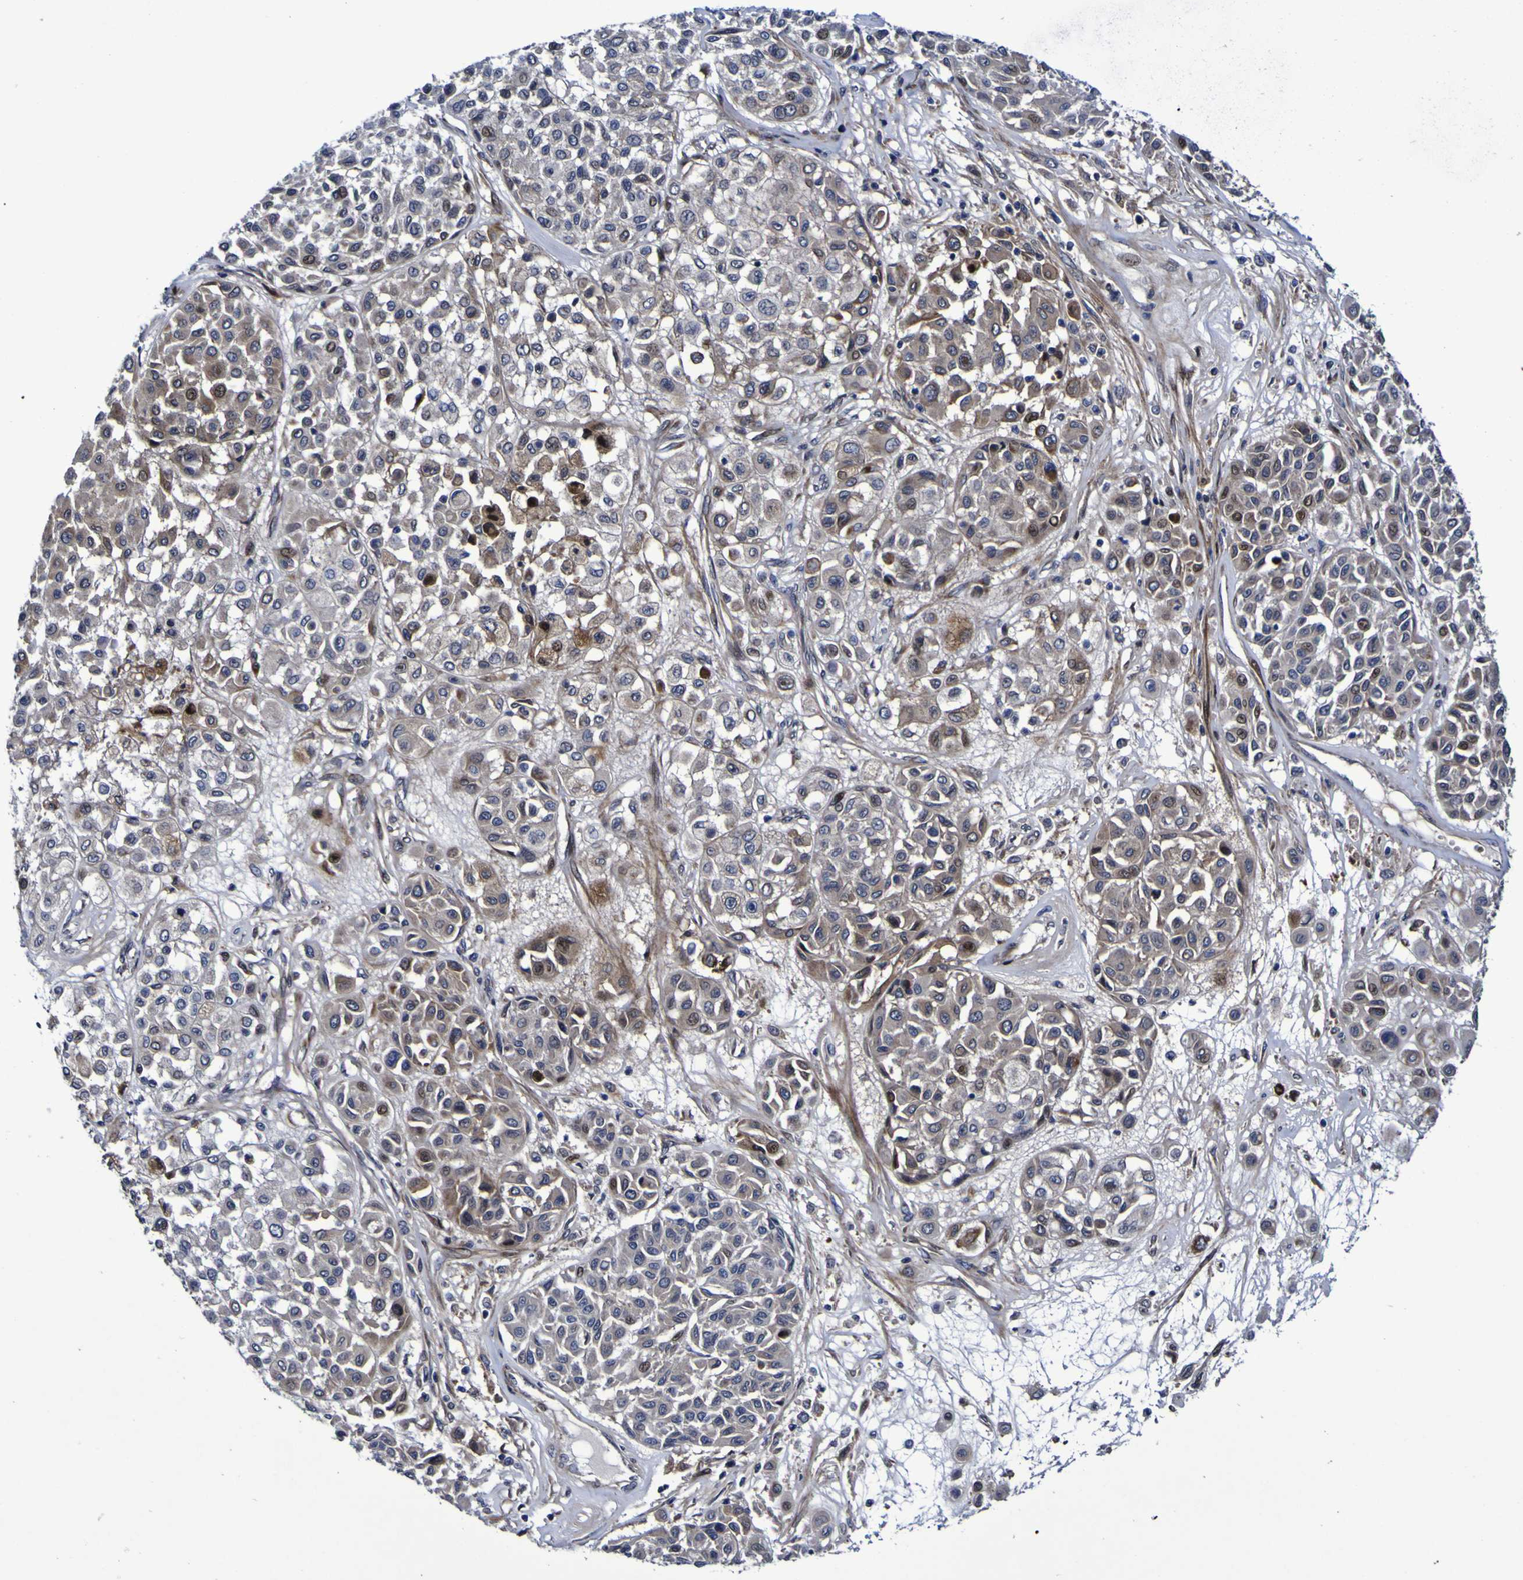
{"staining": {"intensity": "moderate", "quantity": ">75%", "location": "cytoplasmic/membranous,nuclear"}, "tissue": "melanoma", "cell_type": "Tumor cells", "image_type": "cancer", "snomed": [{"axis": "morphology", "description": "Malignant melanoma, Metastatic site"}, {"axis": "topography", "description": "Soft tissue"}], "caption": "Melanoma was stained to show a protein in brown. There is medium levels of moderate cytoplasmic/membranous and nuclear staining in about >75% of tumor cells. (Brightfield microscopy of DAB IHC at high magnification).", "gene": "MGLL", "patient": {"sex": "male", "age": 41}}